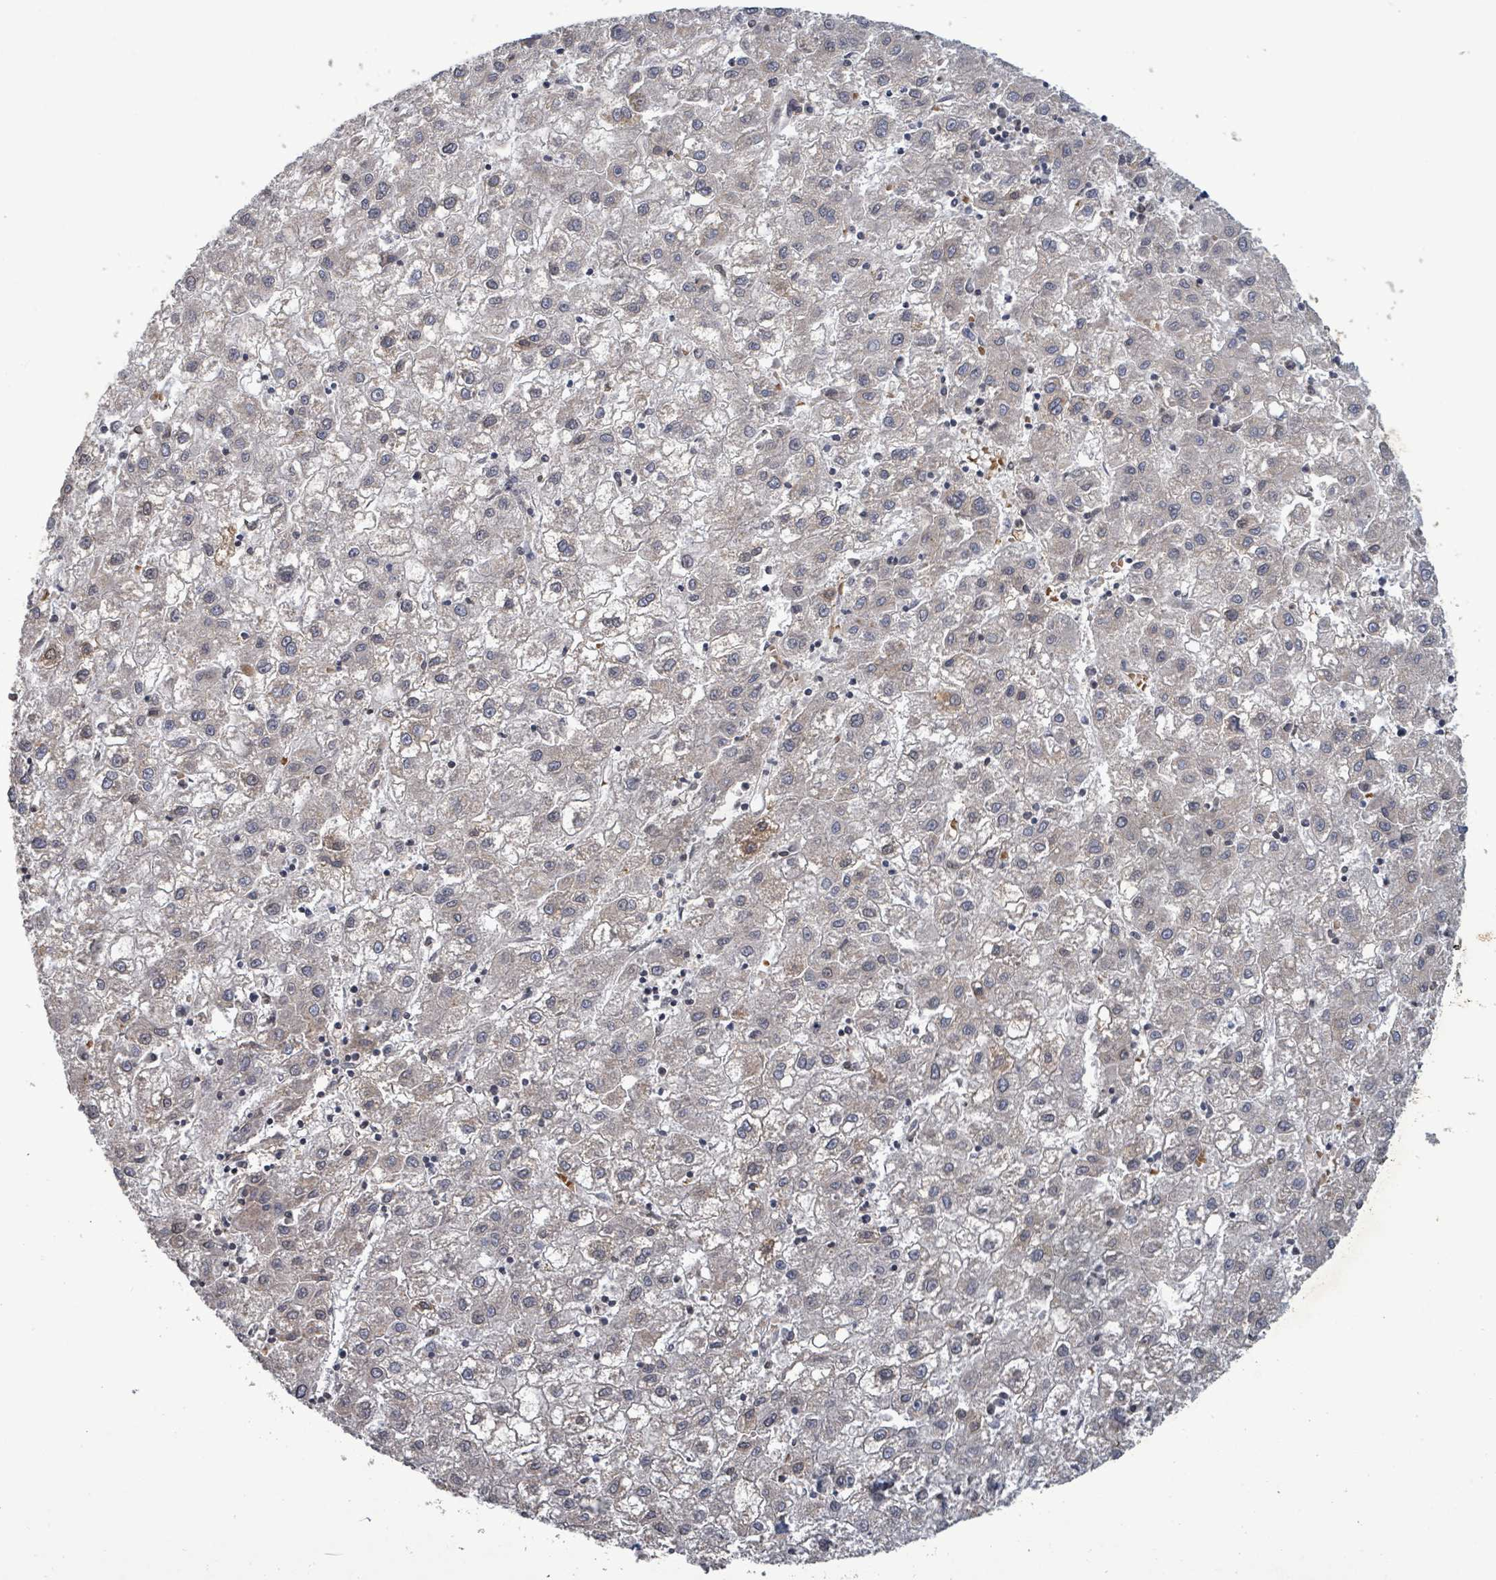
{"staining": {"intensity": "negative", "quantity": "none", "location": "none"}, "tissue": "liver cancer", "cell_type": "Tumor cells", "image_type": "cancer", "snomed": [{"axis": "morphology", "description": "Carcinoma, Hepatocellular, NOS"}, {"axis": "topography", "description": "Liver"}], "caption": "Immunohistochemical staining of hepatocellular carcinoma (liver) exhibits no significant staining in tumor cells.", "gene": "GRM8", "patient": {"sex": "male", "age": 72}}